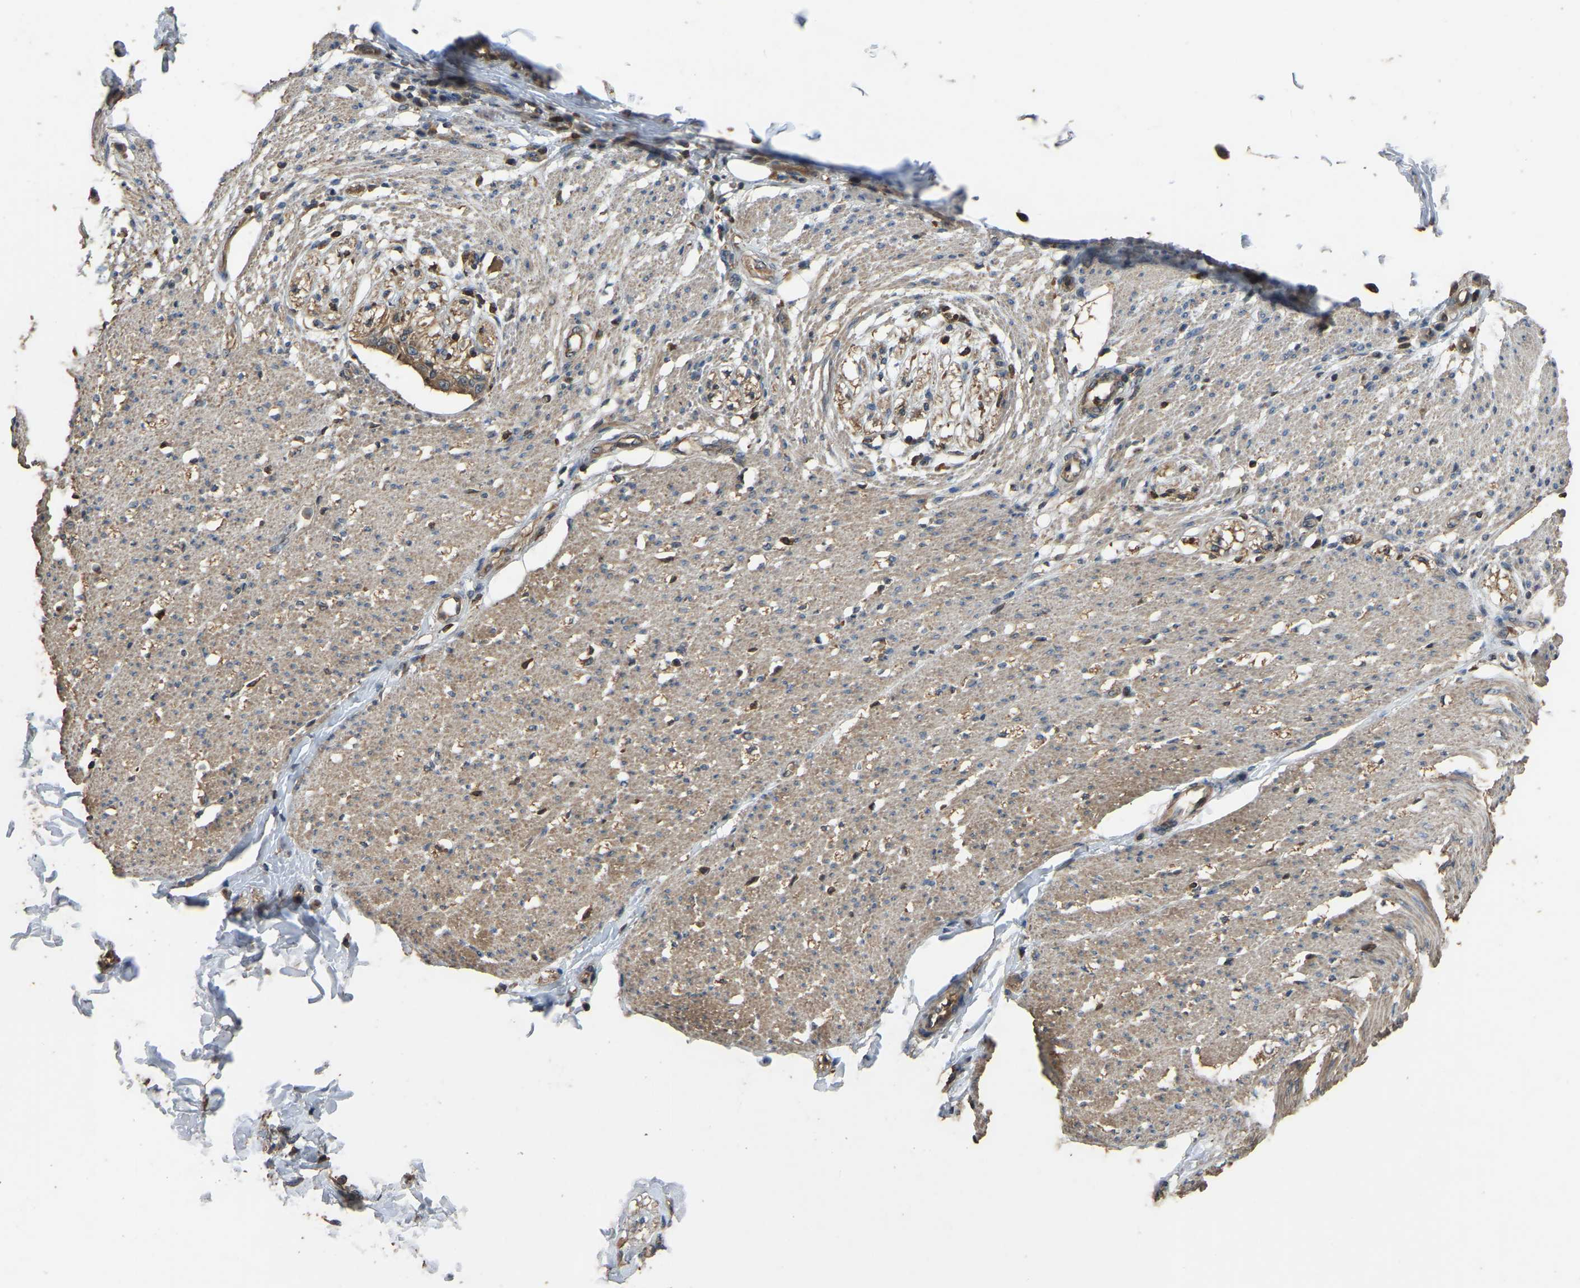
{"staining": {"intensity": "weak", "quantity": ">75%", "location": "cytoplasmic/membranous"}, "tissue": "smooth muscle", "cell_type": "Smooth muscle cells", "image_type": "normal", "snomed": [{"axis": "morphology", "description": "Normal tissue, NOS"}, {"axis": "morphology", "description": "Adenocarcinoma, NOS"}, {"axis": "topography", "description": "Colon"}, {"axis": "topography", "description": "Peripheral nerve tissue"}], "caption": "Immunohistochemical staining of benign human smooth muscle demonstrates weak cytoplasmic/membranous protein staining in about >75% of smooth muscle cells.", "gene": "FHIT", "patient": {"sex": "male", "age": 14}}